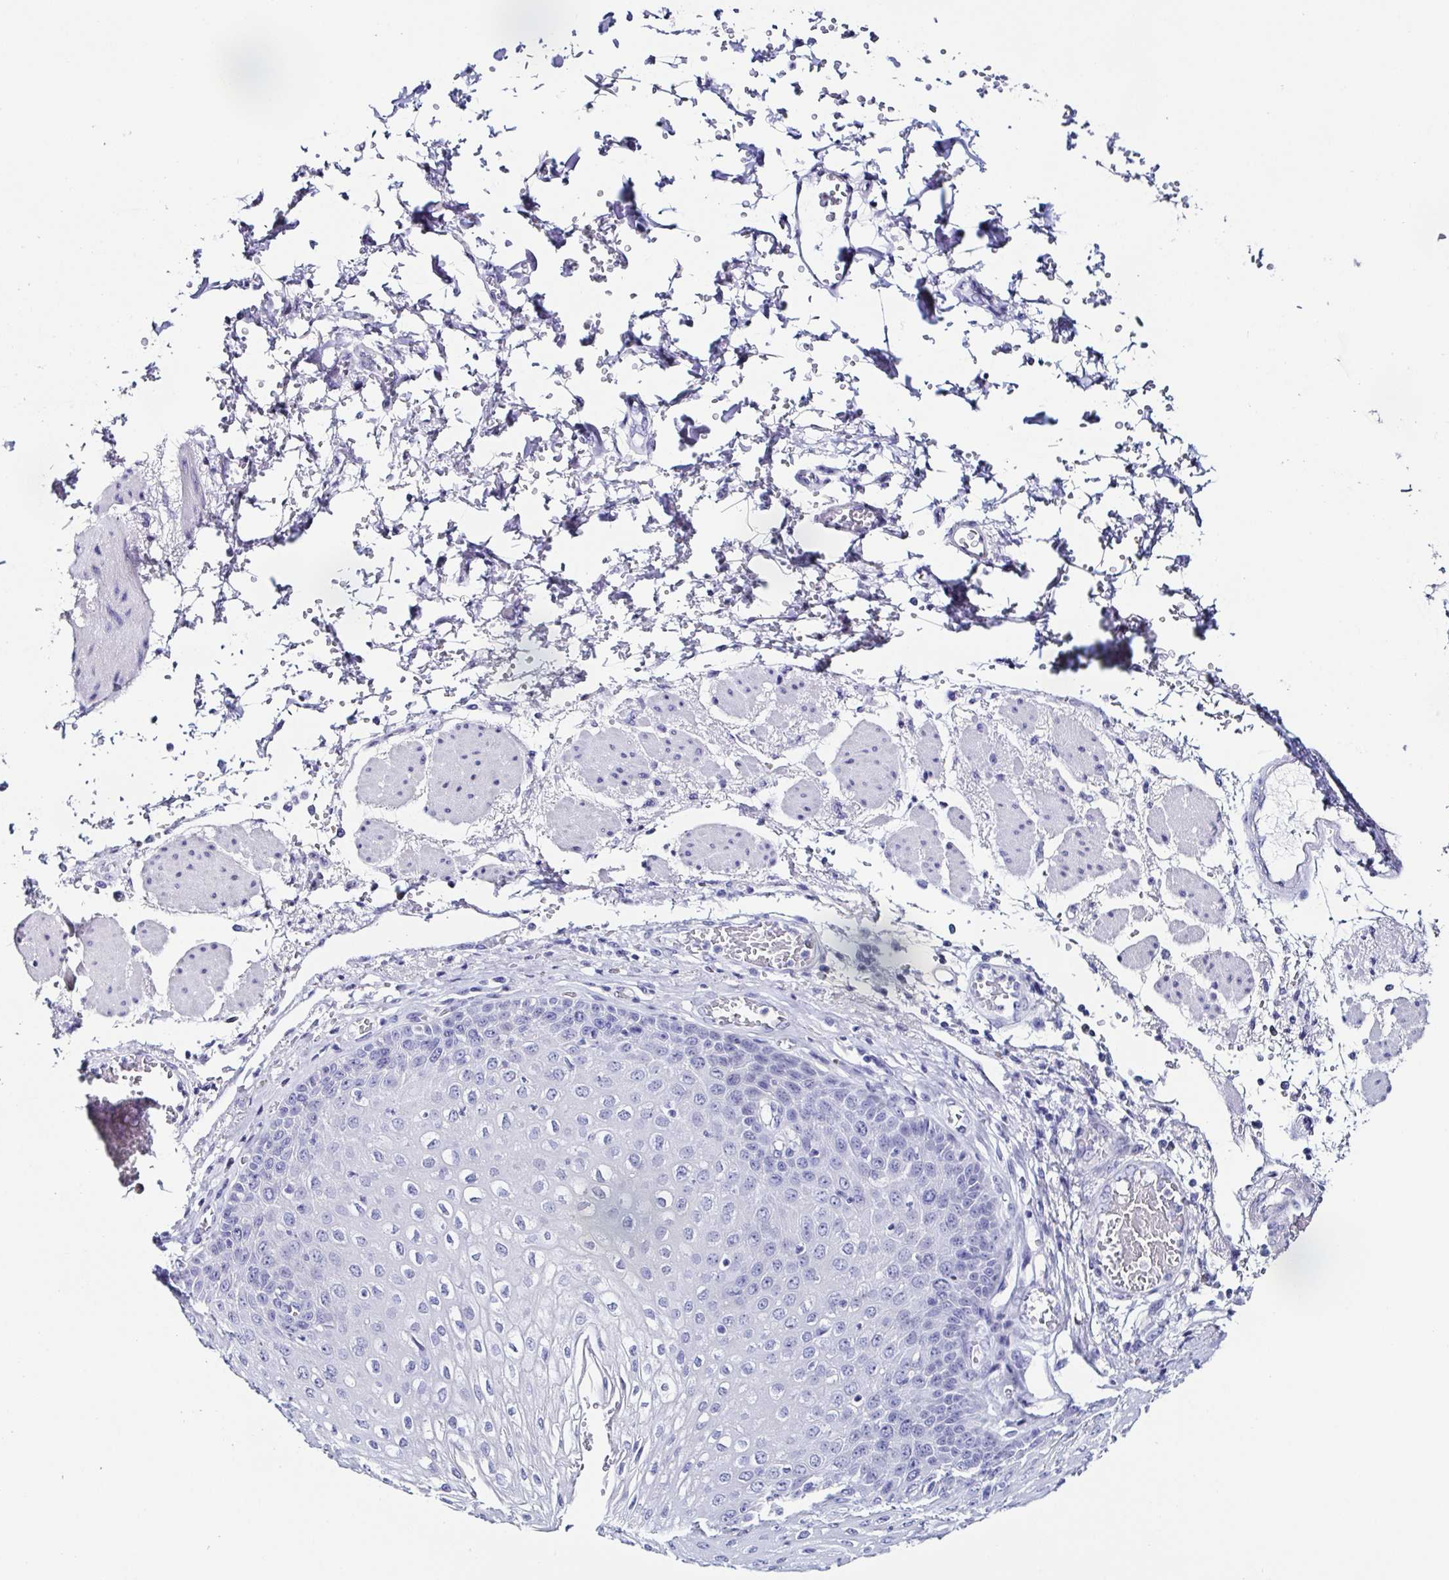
{"staining": {"intensity": "negative", "quantity": "none", "location": "none"}, "tissue": "esophagus", "cell_type": "Squamous epithelial cells", "image_type": "normal", "snomed": [{"axis": "morphology", "description": "Normal tissue, NOS"}, {"axis": "morphology", "description": "Adenocarcinoma, NOS"}, {"axis": "topography", "description": "Esophagus"}], "caption": "Esophagus was stained to show a protein in brown. There is no significant positivity in squamous epithelial cells.", "gene": "TNNT2", "patient": {"sex": "male", "age": 81}}